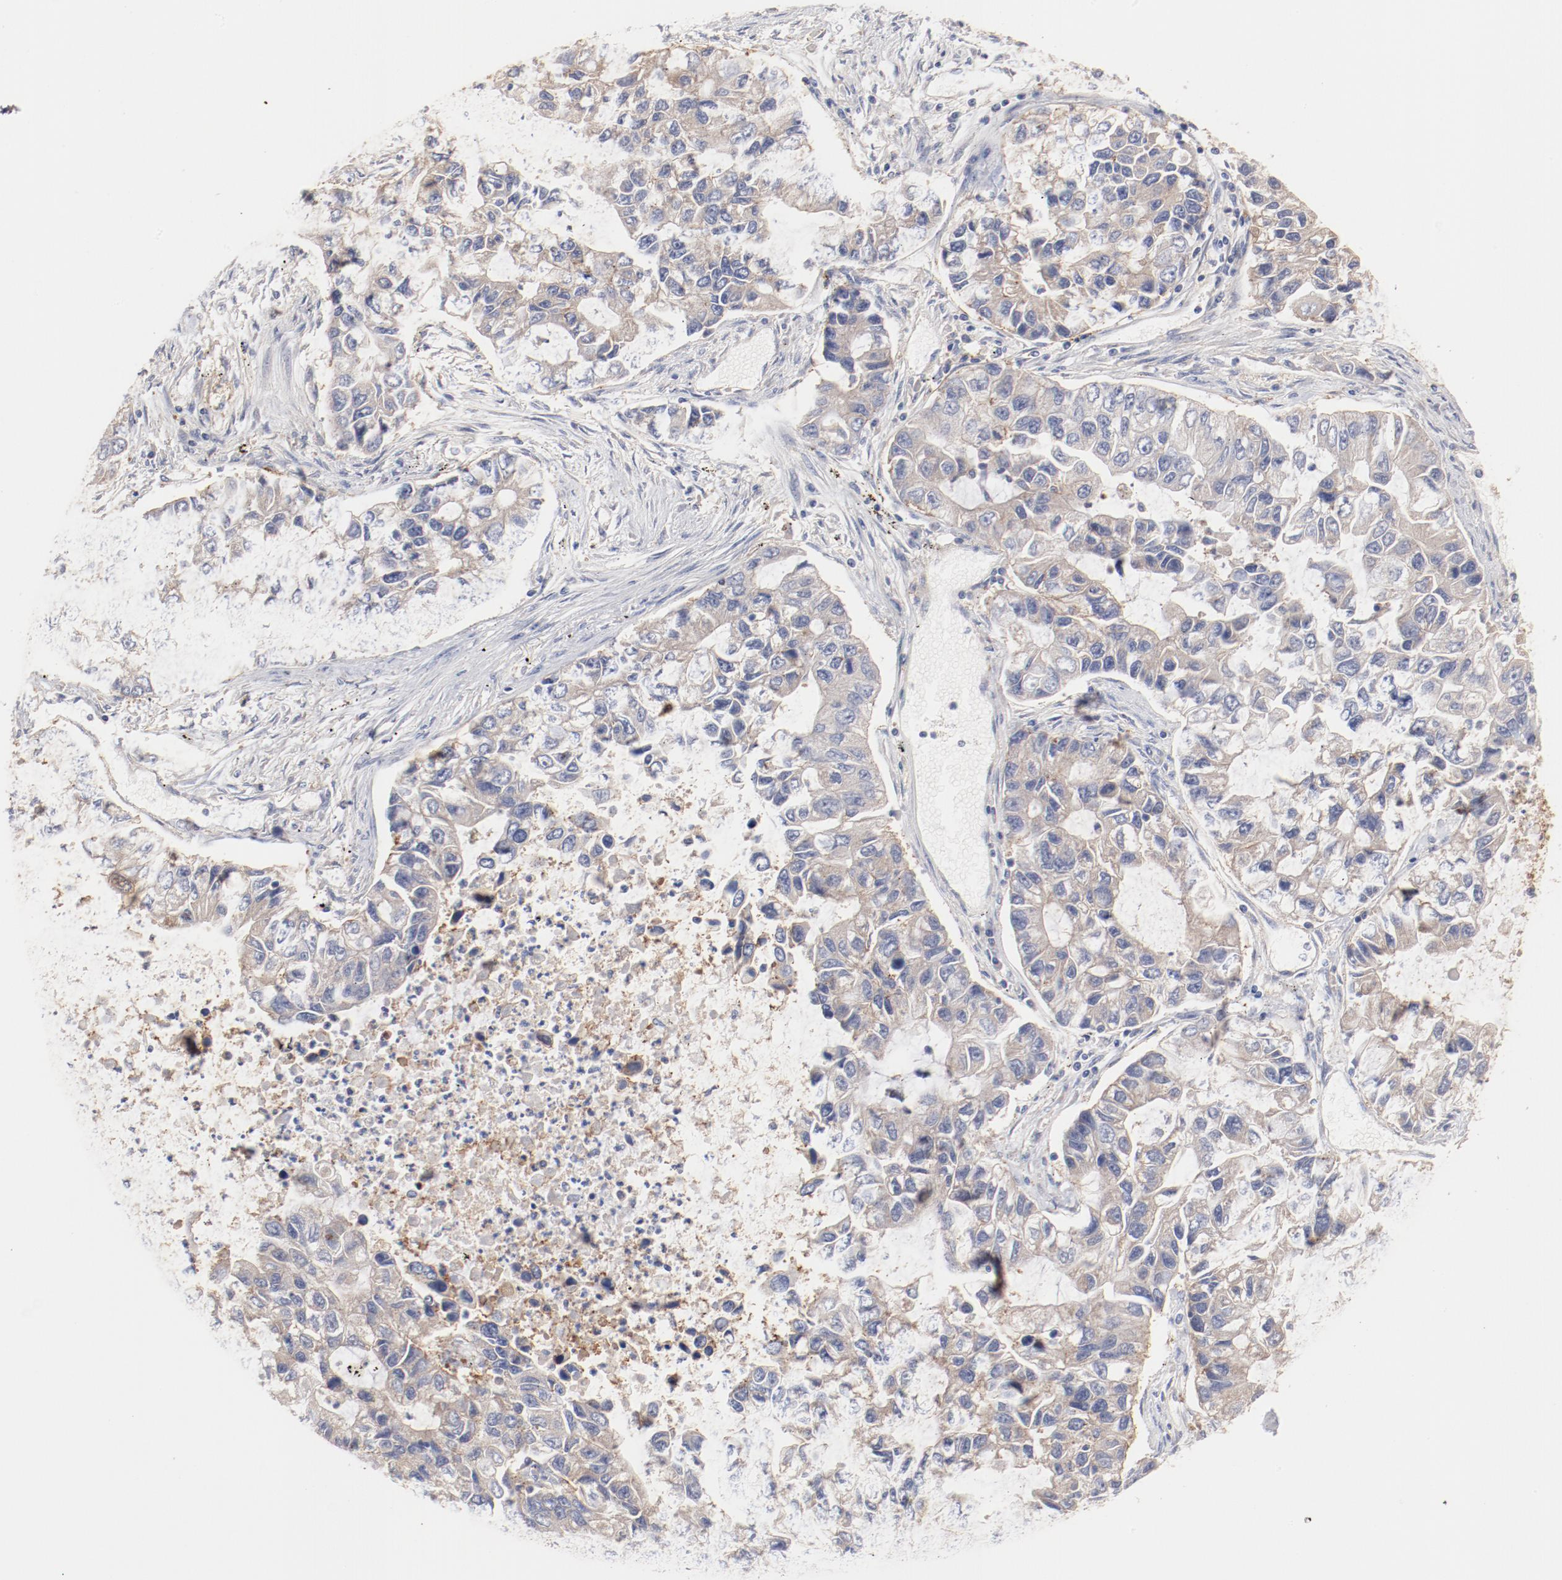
{"staining": {"intensity": "weak", "quantity": "<25%", "location": "cytoplasmic/membranous"}, "tissue": "lung cancer", "cell_type": "Tumor cells", "image_type": "cancer", "snomed": [{"axis": "morphology", "description": "Adenocarcinoma, NOS"}, {"axis": "topography", "description": "Lung"}], "caption": "Tumor cells are negative for brown protein staining in adenocarcinoma (lung).", "gene": "SETD3", "patient": {"sex": "female", "age": 51}}